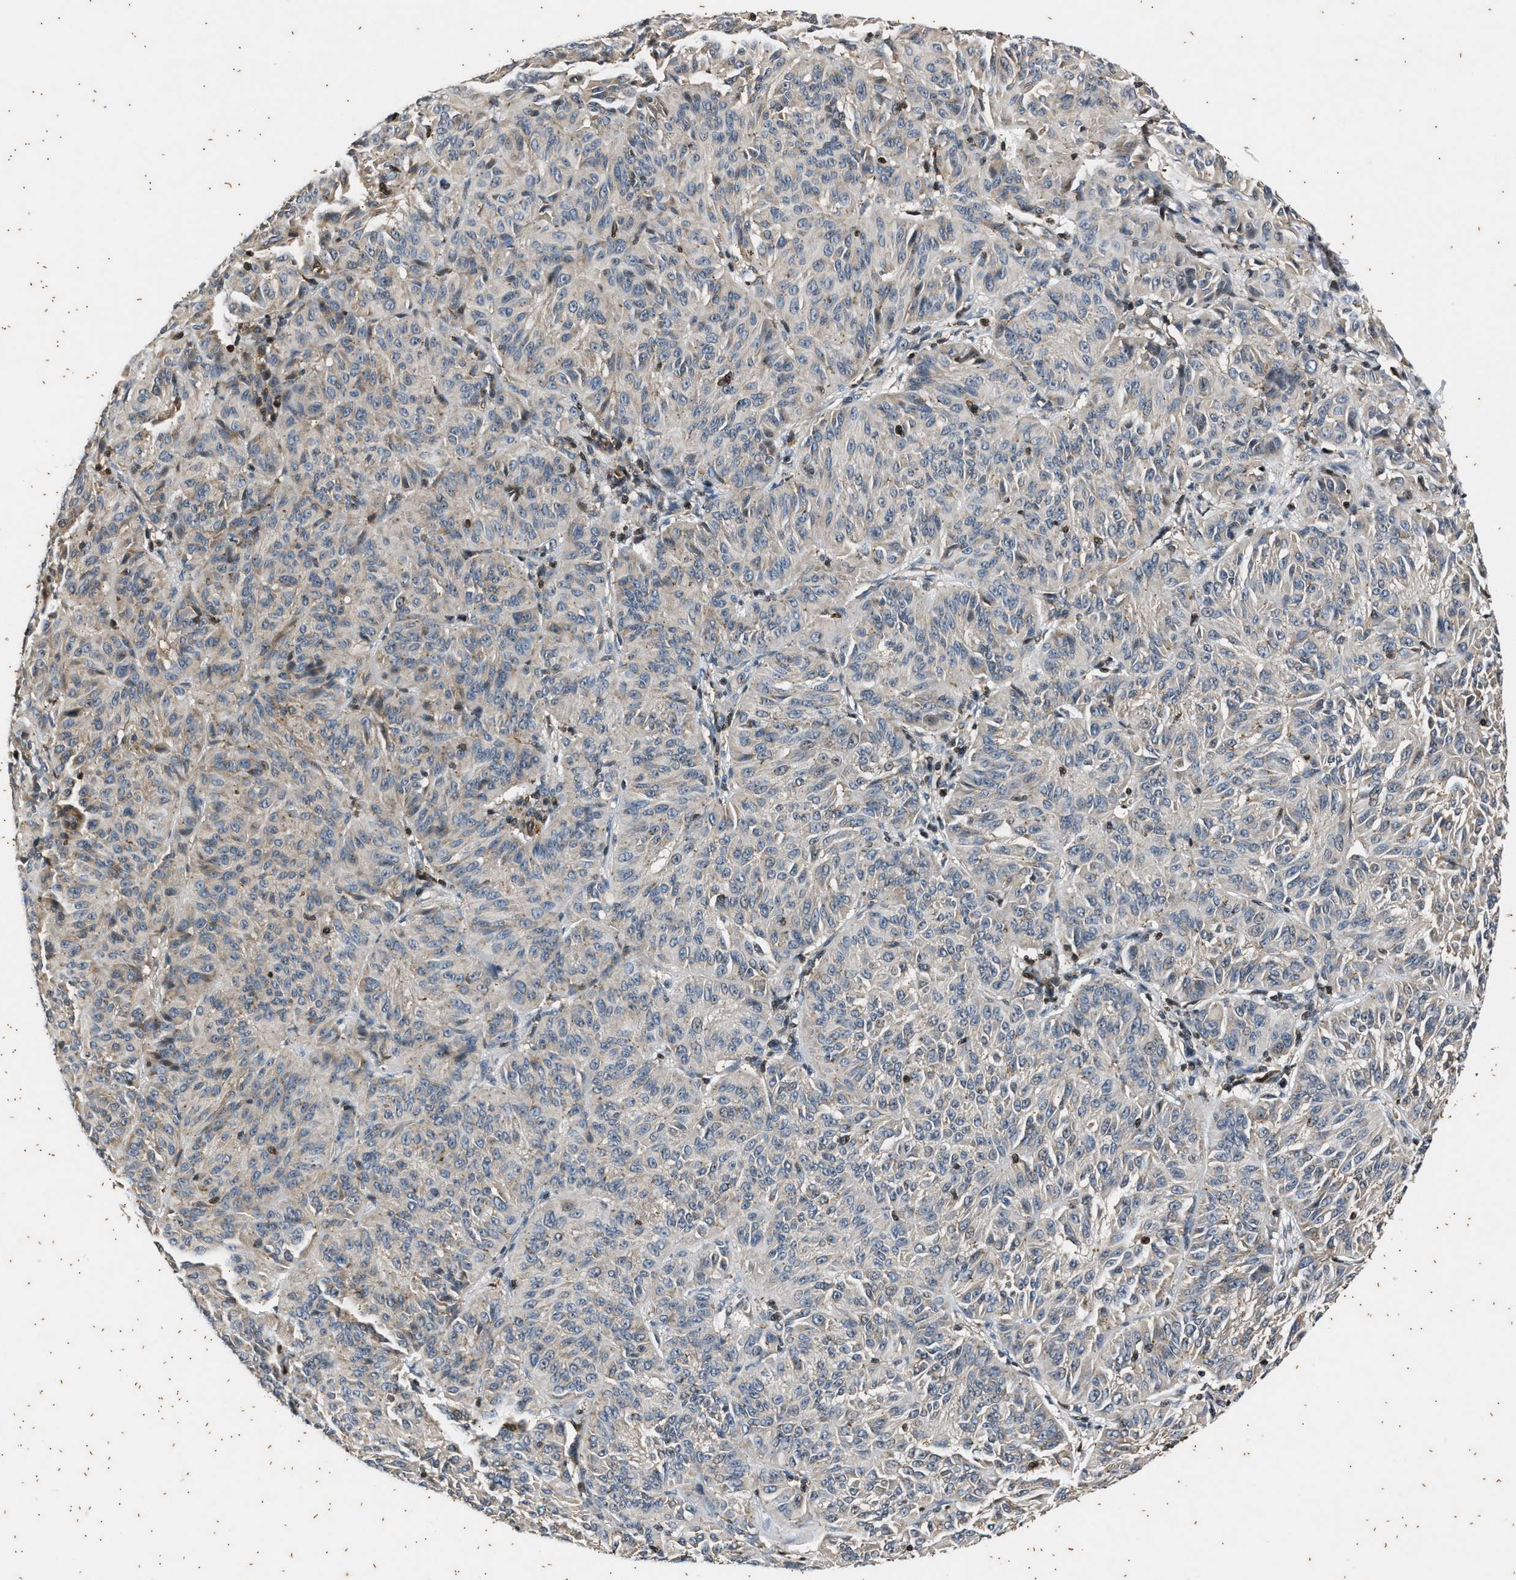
{"staining": {"intensity": "negative", "quantity": "none", "location": "none"}, "tissue": "melanoma", "cell_type": "Tumor cells", "image_type": "cancer", "snomed": [{"axis": "morphology", "description": "Malignant melanoma, NOS"}, {"axis": "topography", "description": "Skin"}], "caption": "The photomicrograph exhibits no significant positivity in tumor cells of malignant melanoma.", "gene": "PTPN7", "patient": {"sex": "female", "age": 72}}